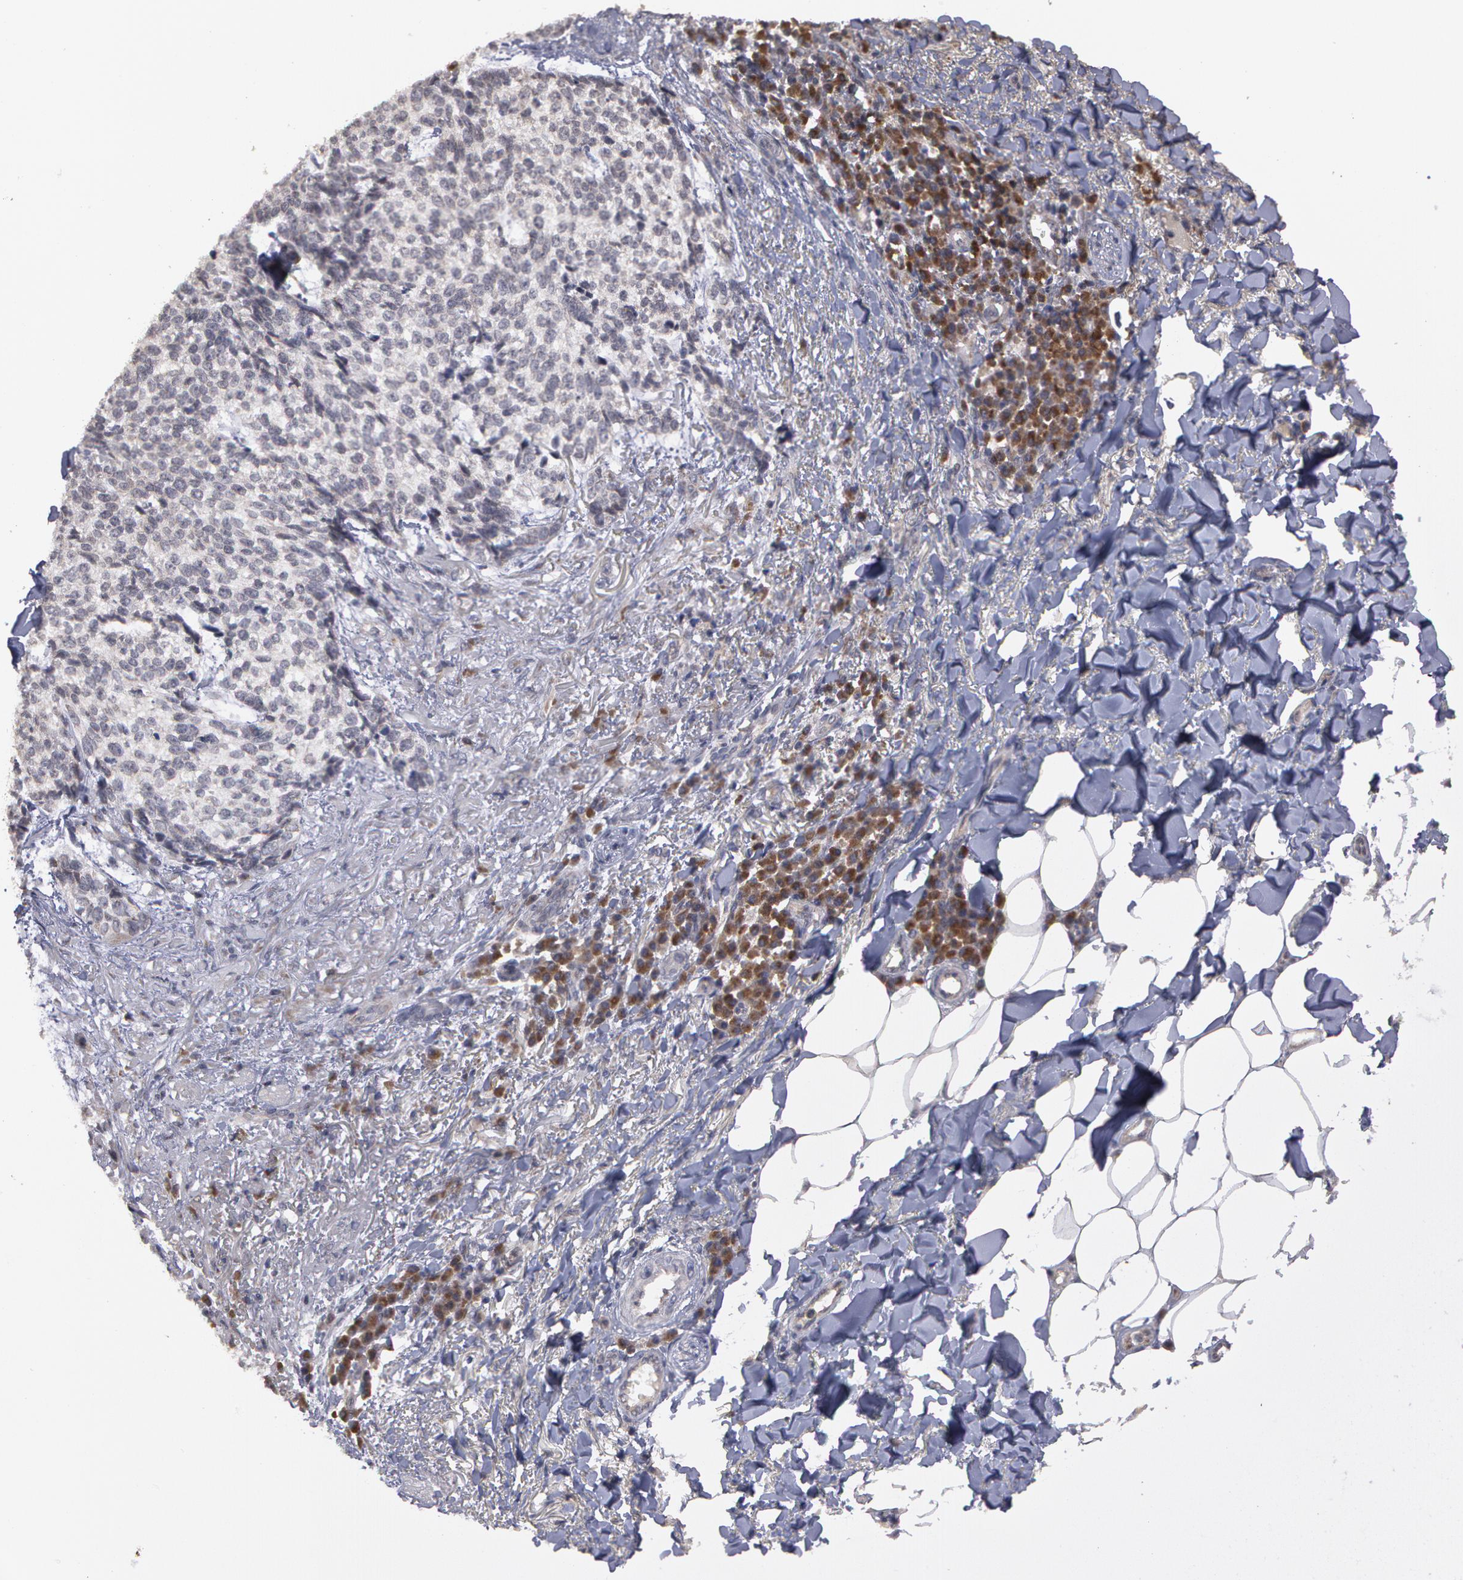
{"staining": {"intensity": "negative", "quantity": "none", "location": "none"}, "tissue": "skin cancer", "cell_type": "Tumor cells", "image_type": "cancer", "snomed": [{"axis": "morphology", "description": "Basal cell carcinoma"}, {"axis": "topography", "description": "Skin"}], "caption": "Tumor cells are negative for brown protein staining in skin cancer.", "gene": "STX5", "patient": {"sex": "female", "age": 89}}